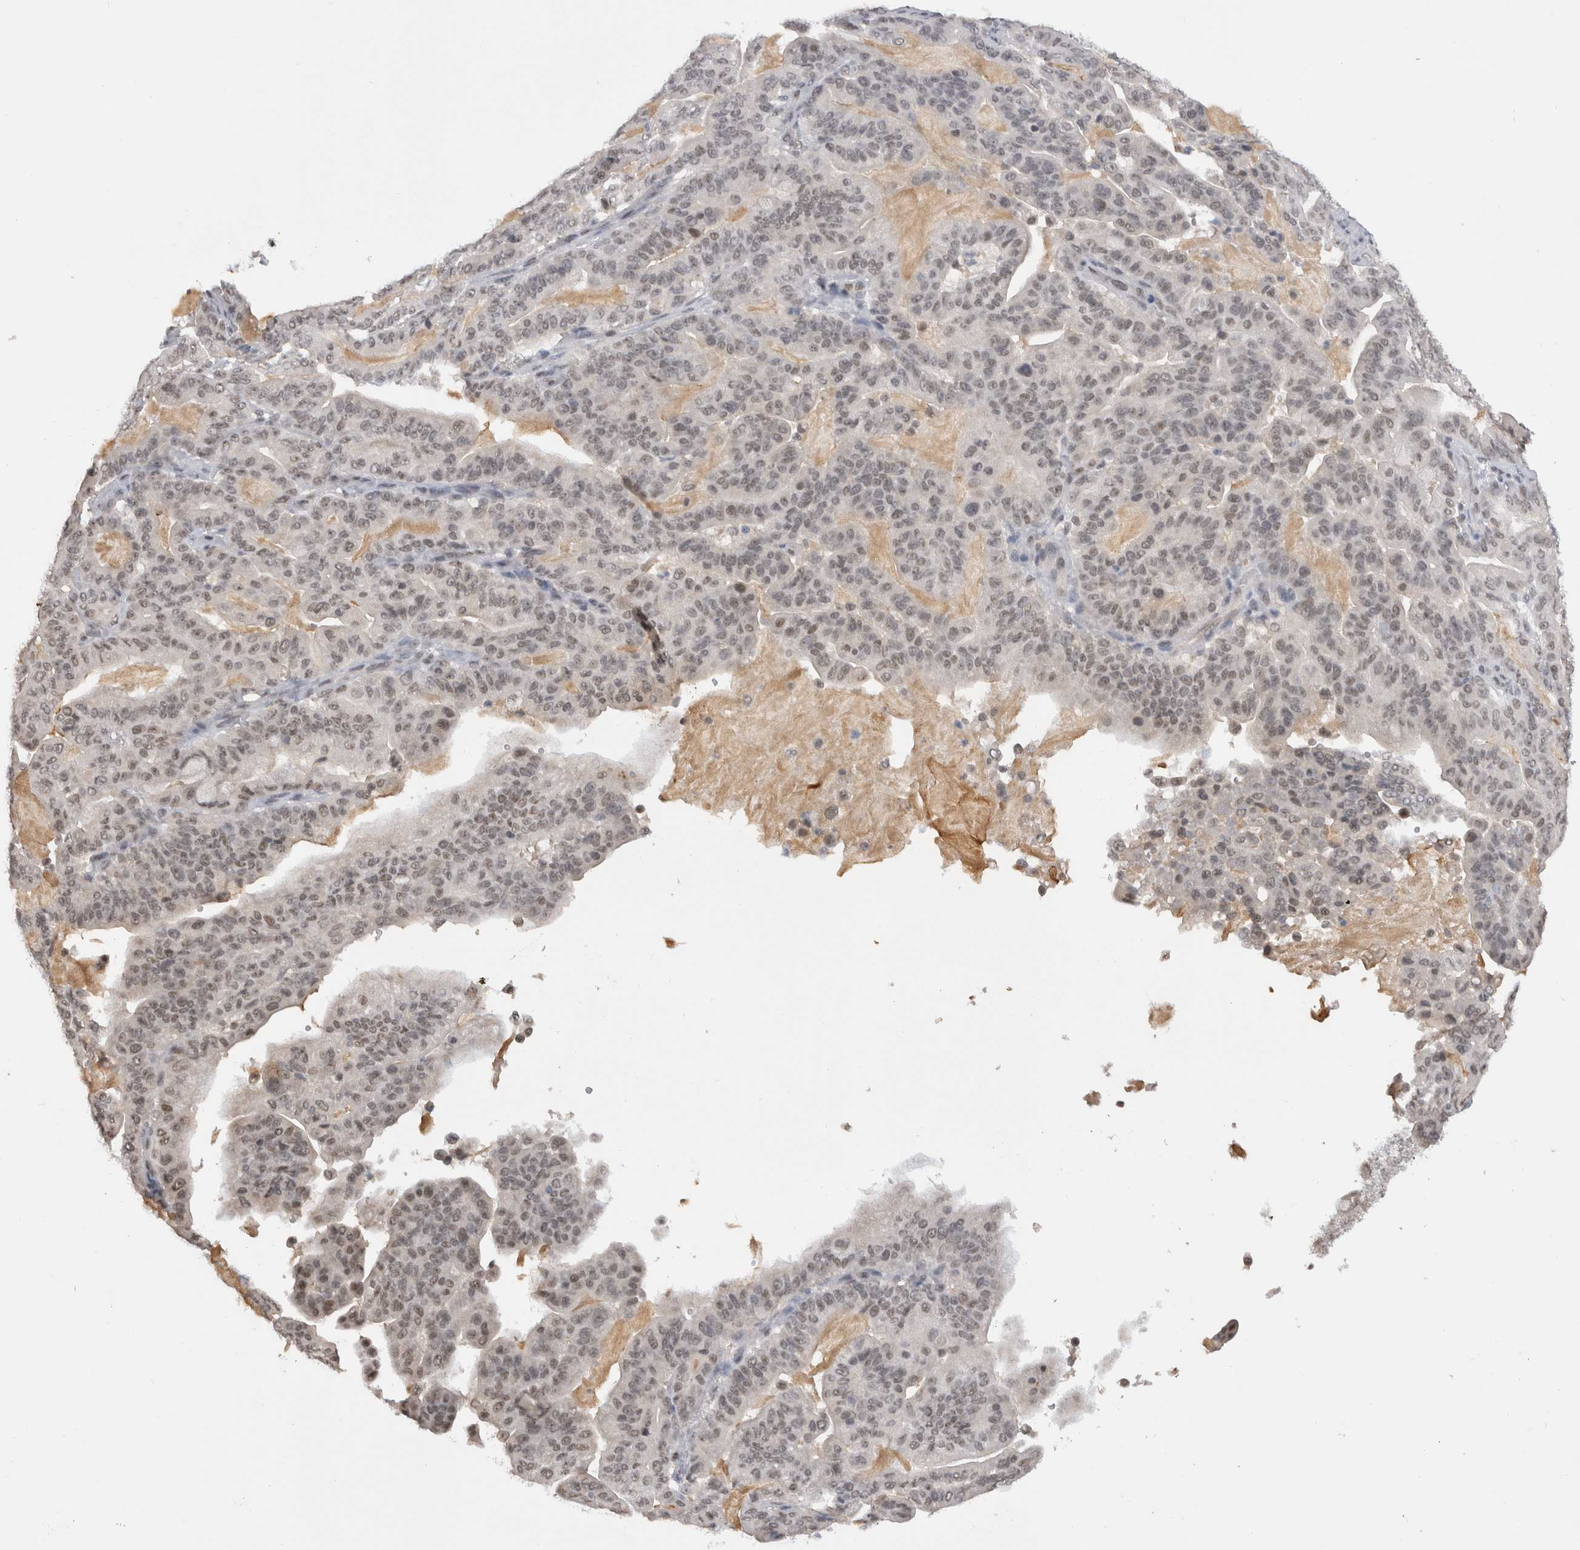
{"staining": {"intensity": "weak", "quantity": "25%-75%", "location": "nuclear"}, "tissue": "pancreatic cancer", "cell_type": "Tumor cells", "image_type": "cancer", "snomed": [{"axis": "morphology", "description": "Adenocarcinoma, NOS"}, {"axis": "topography", "description": "Pancreas"}], "caption": "Human adenocarcinoma (pancreatic) stained with a brown dye displays weak nuclear positive positivity in approximately 25%-75% of tumor cells.", "gene": "DAXX", "patient": {"sex": "male", "age": 63}}